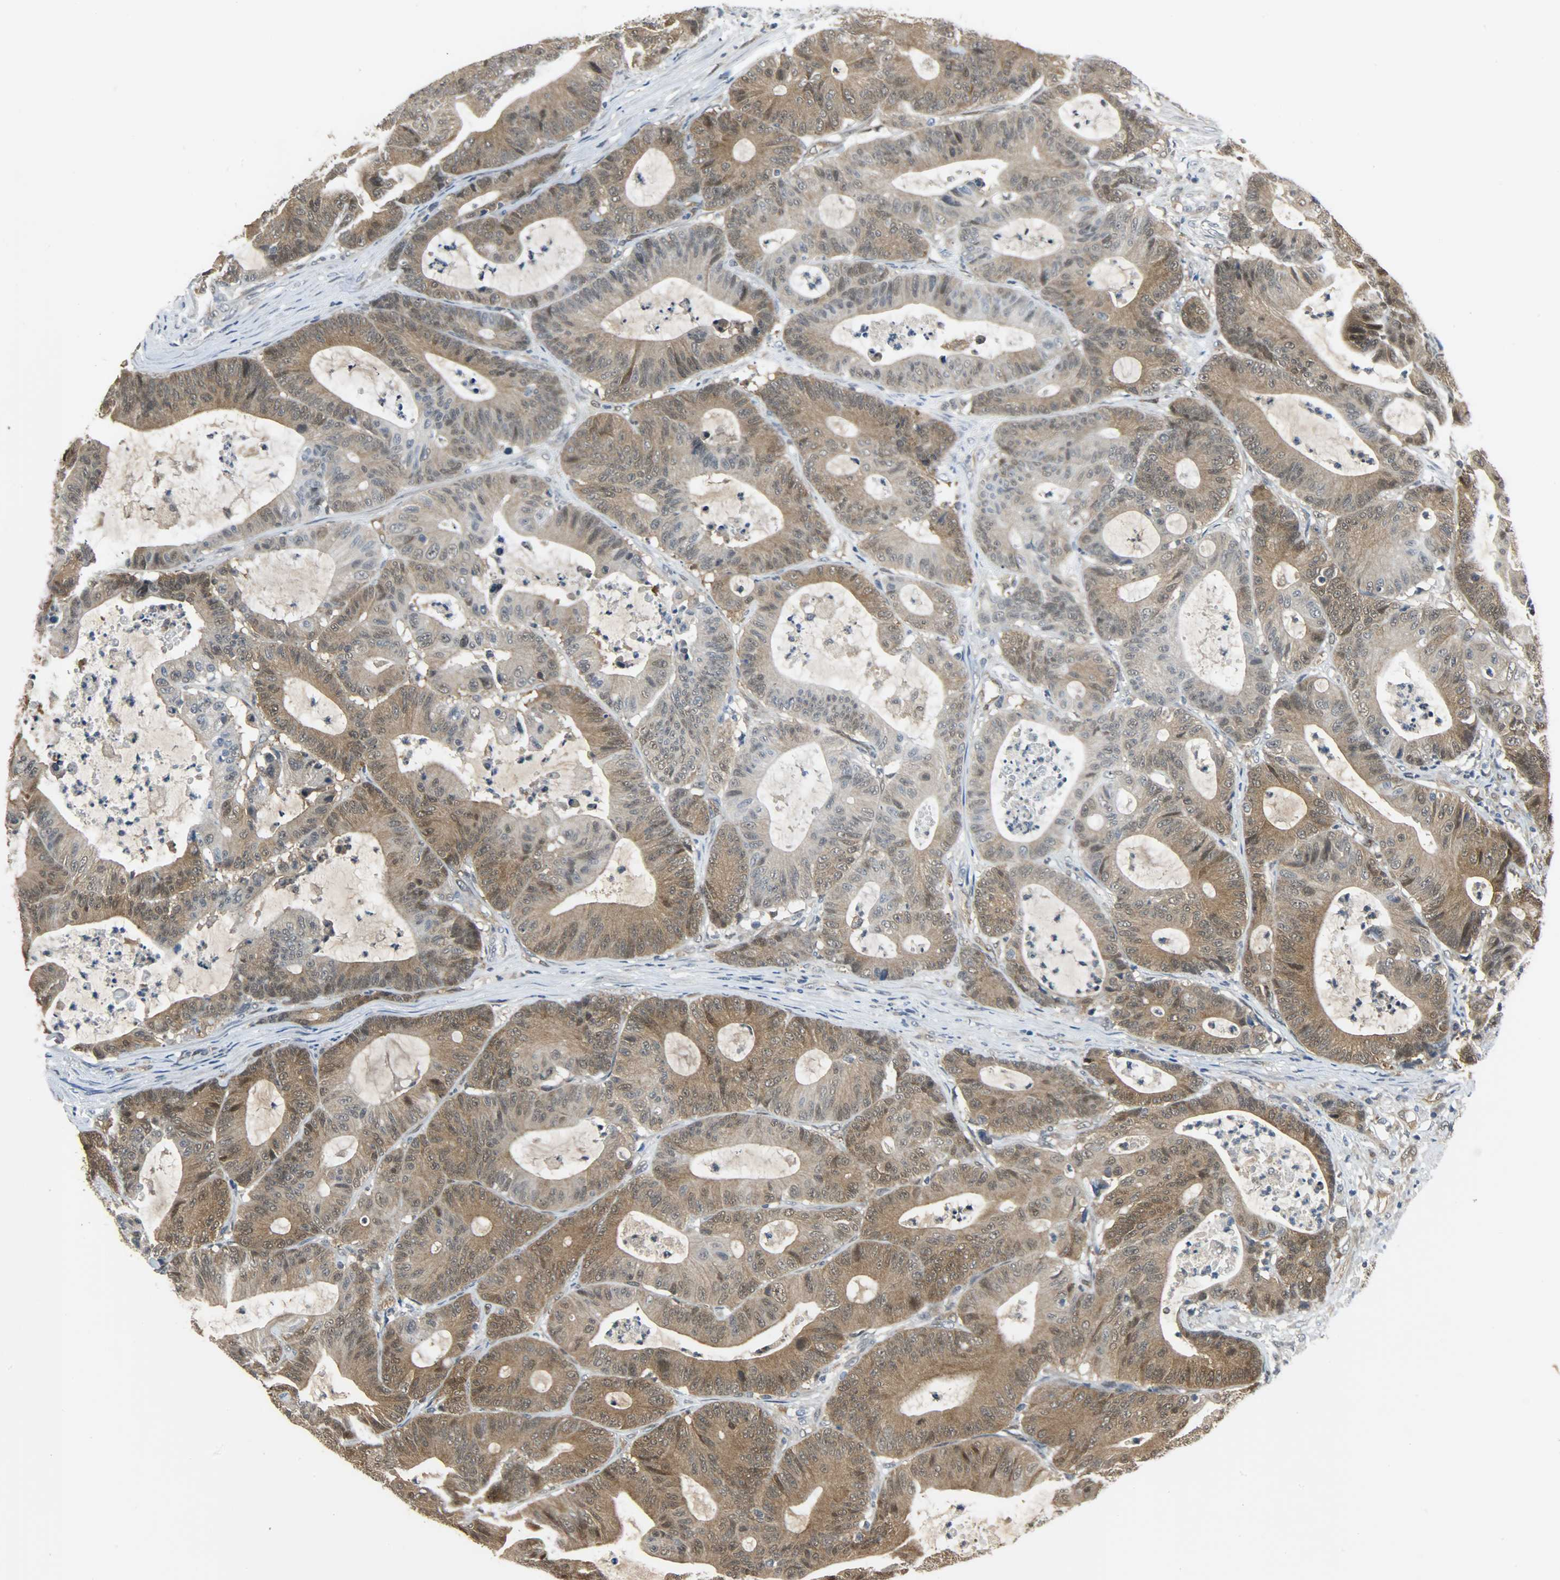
{"staining": {"intensity": "strong", "quantity": ">75%", "location": "cytoplasmic/membranous,nuclear"}, "tissue": "colorectal cancer", "cell_type": "Tumor cells", "image_type": "cancer", "snomed": [{"axis": "morphology", "description": "Adenocarcinoma, NOS"}, {"axis": "topography", "description": "Colon"}], "caption": "A brown stain shows strong cytoplasmic/membranous and nuclear staining of a protein in human adenocarcinoma (colorectal) tumor cells.", "gene": "EIF4EBP1", "patient": {"sex": "female", "age": 84}}